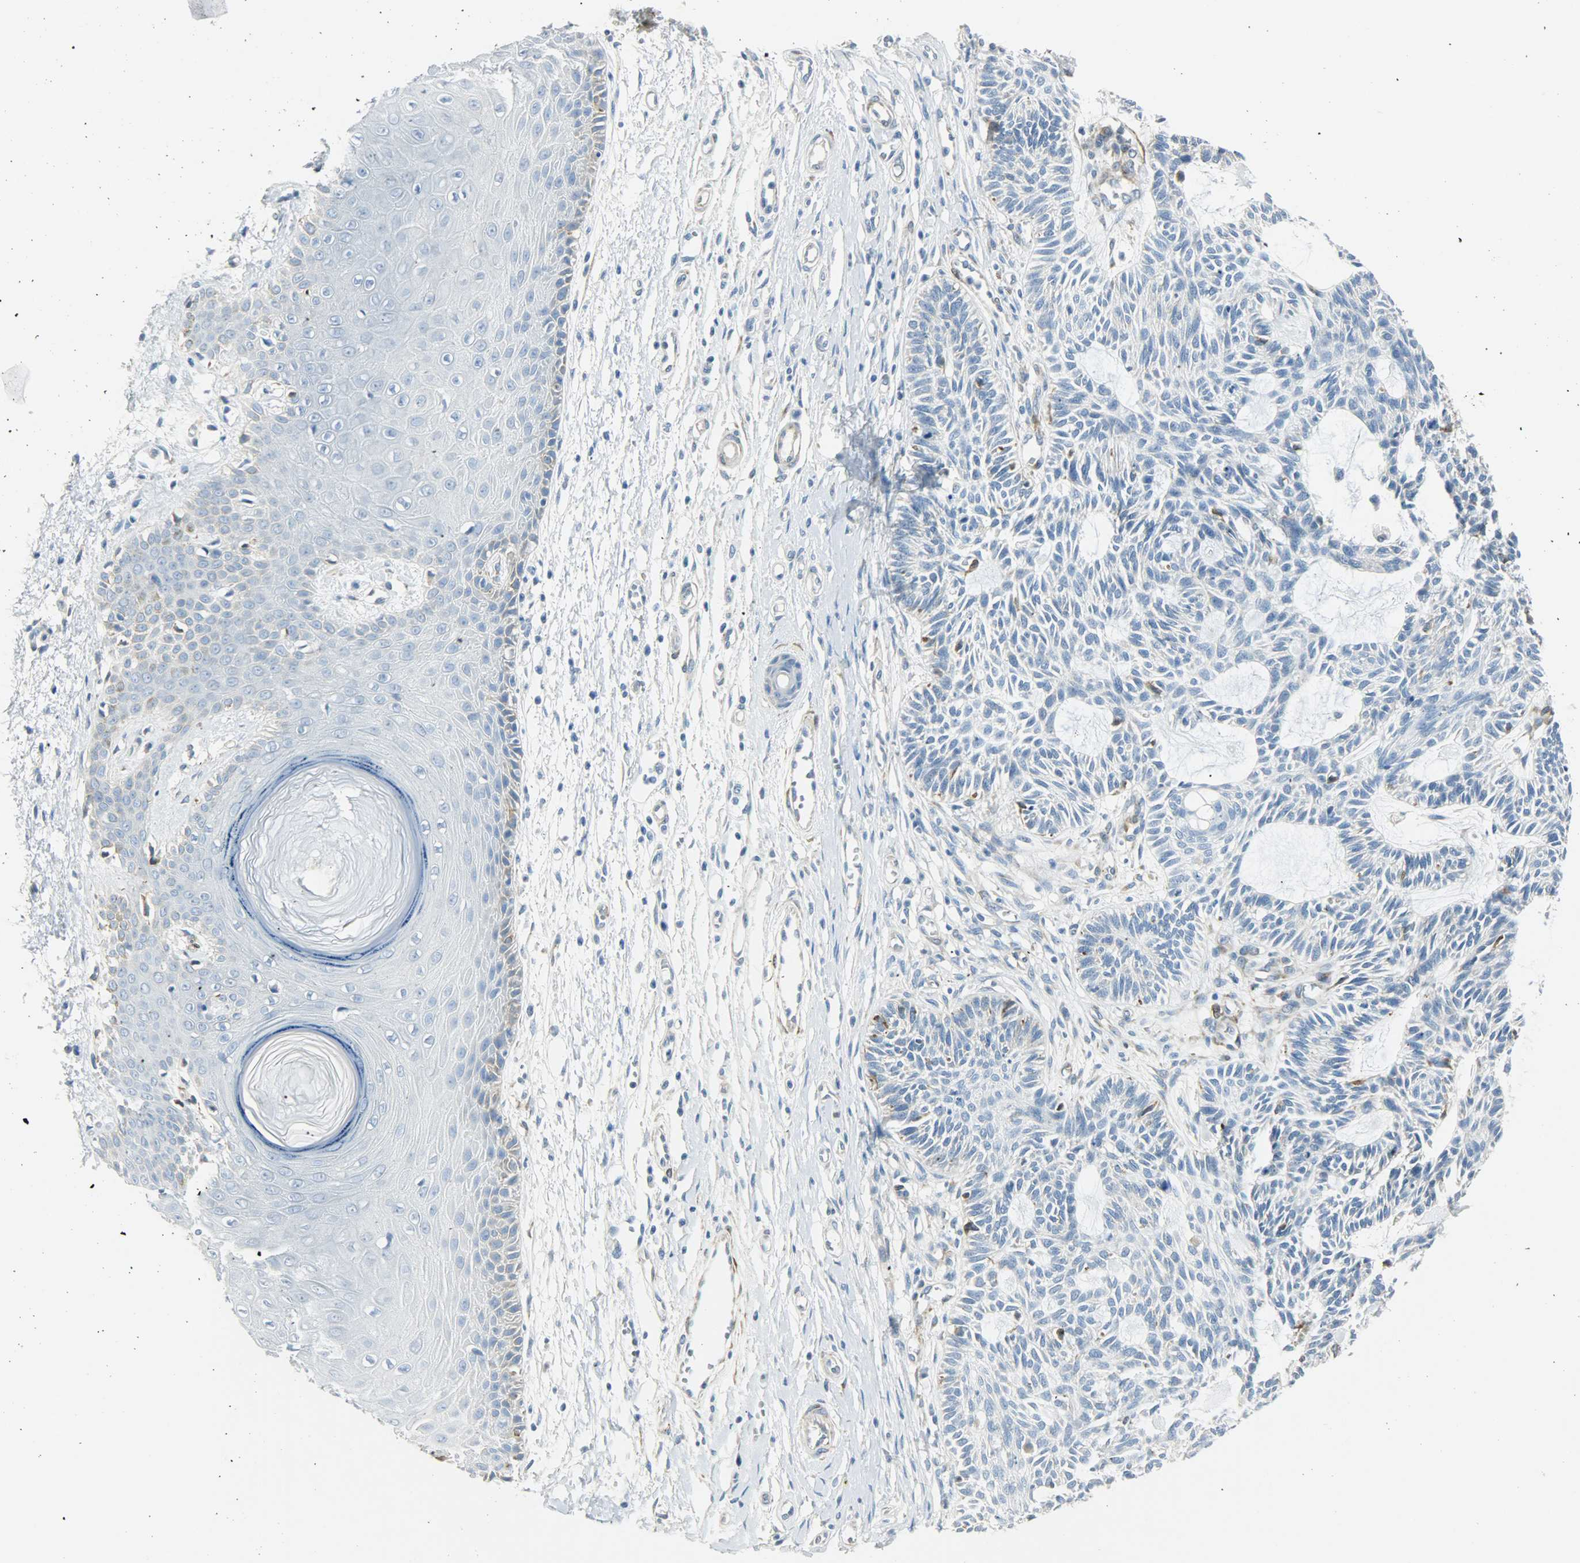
{"staining": {"intensity": "negative", "quantity": "none", "location": "none"}, "tissue": "skin cancer", "cell_type": "Tumor cells", "image_type": "cancer", "snomed": [{"axis": "morphology", "description": "Basal cell carcinoma"}, {"axis": "topography", "description": "Skin"}], "caption": "The image exhibits no staining of tumor cells in basal cell carcinoma (skin).", "gene": "PKD2", "patient": {"sex": "male", "age": 67}}